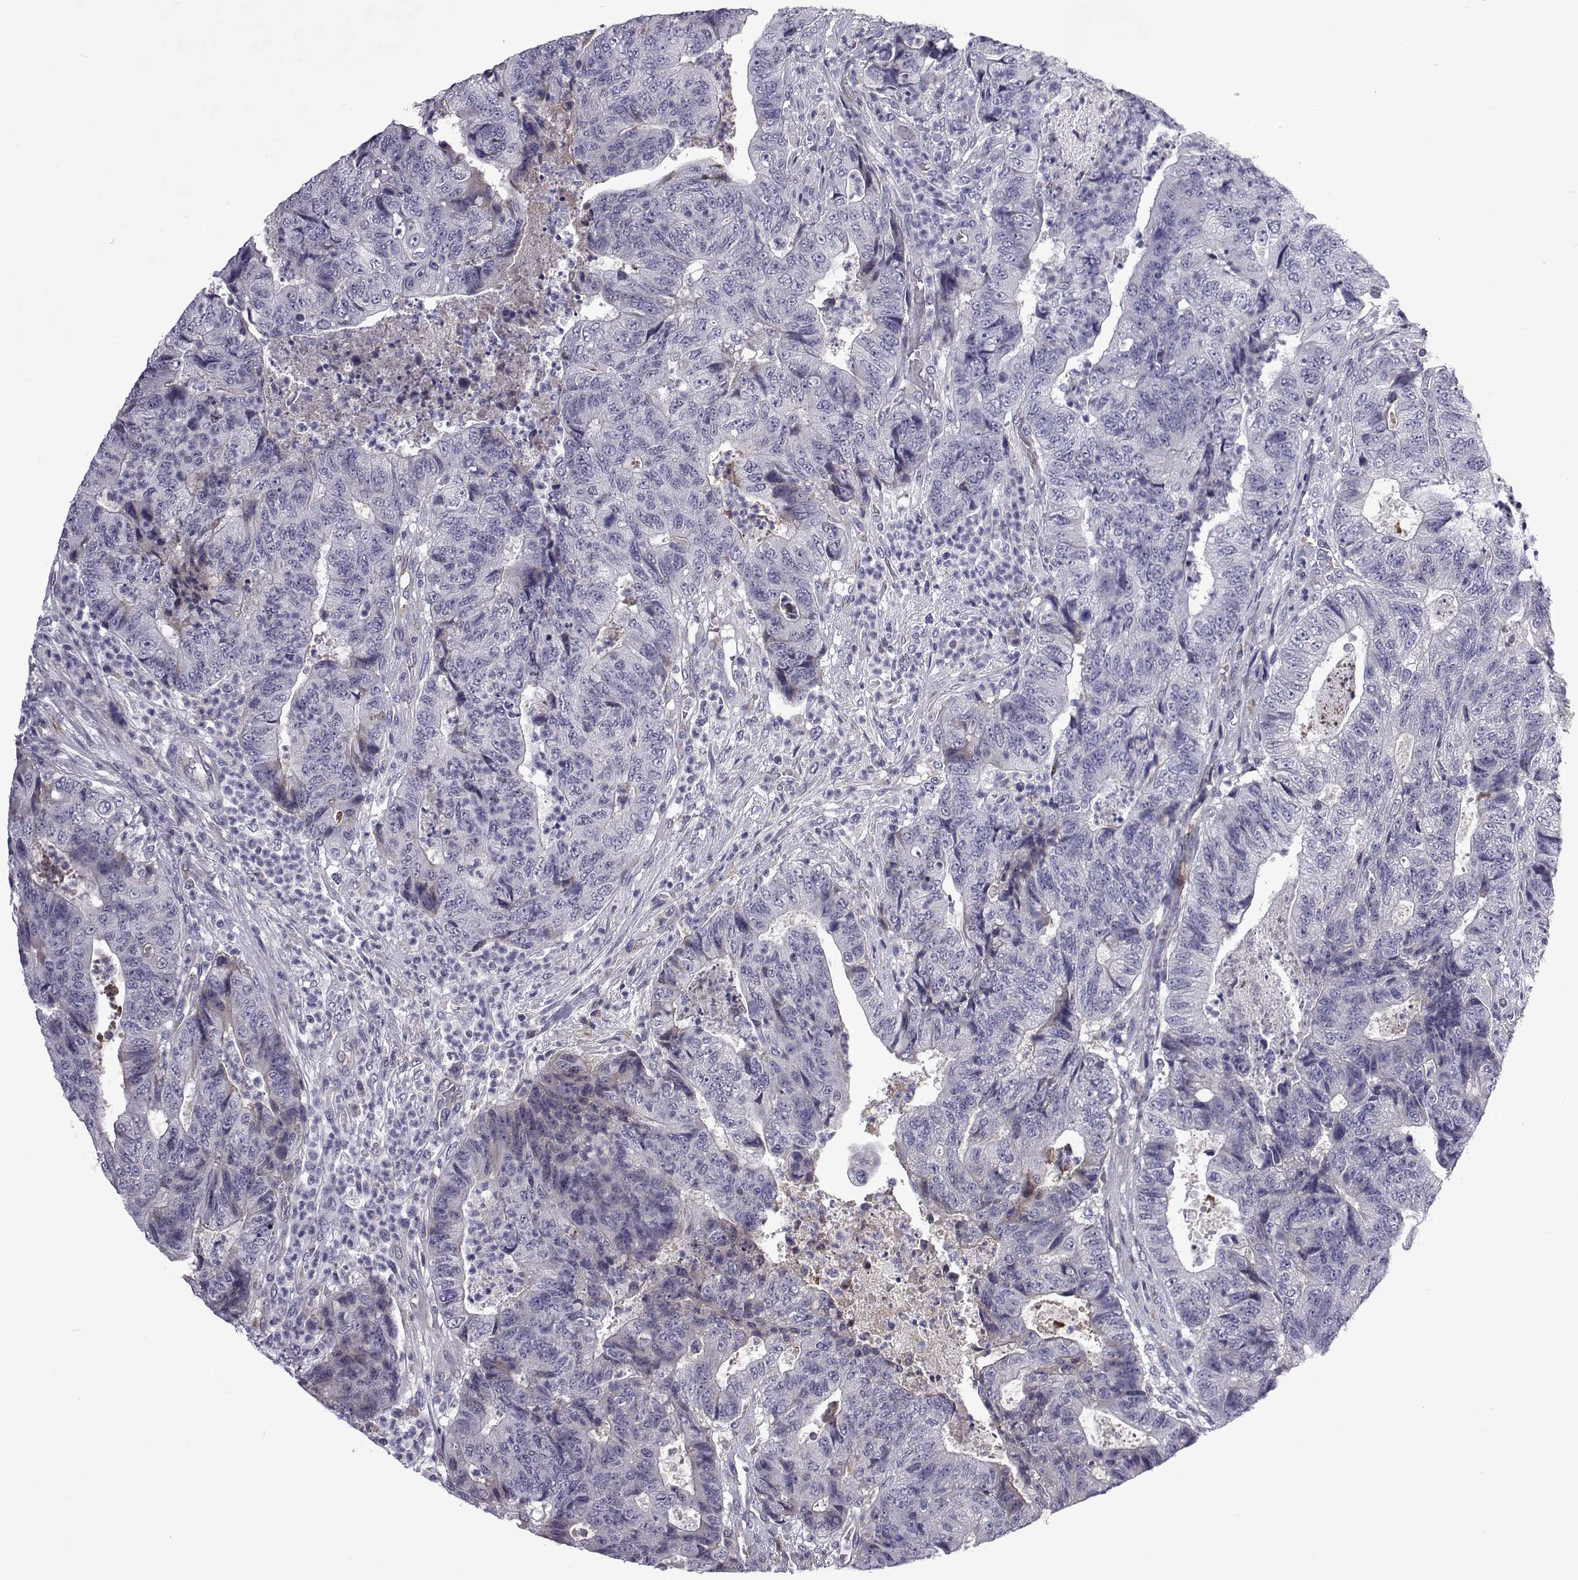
{"staining": {"intensity": "negative", "quantity": "none", "location": "none"}, "tissue": "colorectal cancer", "cell_type": "Tumor cells", "image_type": "cancer", "snomed": [{"axis": "morphology", "description": "Adenocarcinoma, NOS"}, {"axis": "topography", "description": "Colon"}], "caption": "Protein analysis of colorectal cancer shows no significant staining in tumor cells.", "gene": "TCF15", "patient": {"sex": "female", "age": 48}}